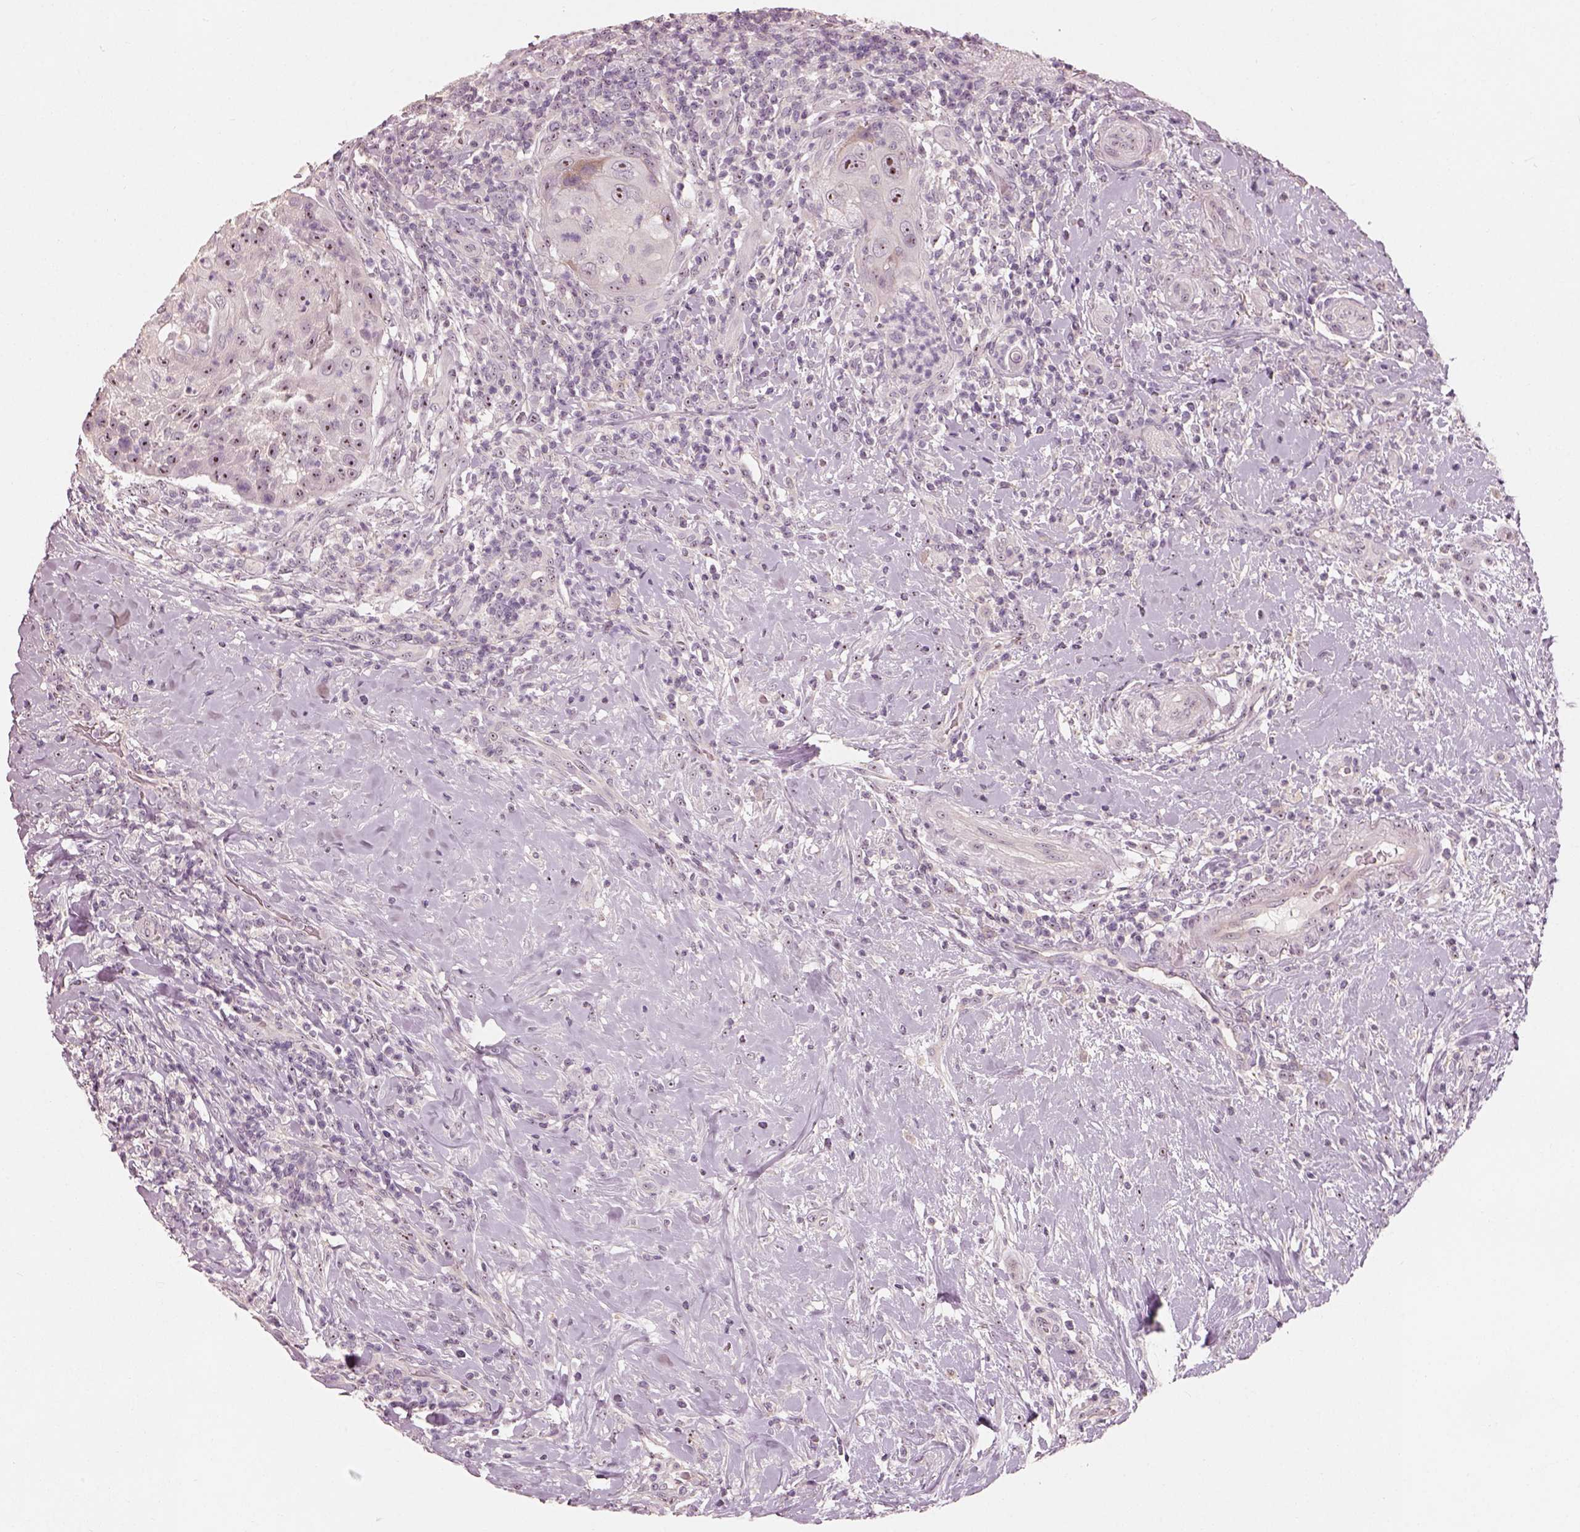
{"staining": {"intensity": "weak", "quantity": ">75%", "location": "nuclear"}, "tissue": "head and neck cancer", "cell_type": "Tumor cells", "image_type": "cancer", "snomed": [{"axis": "morphology", "description": "Squamous cell carcinoma, NOS"}, {"axis": "topography", "description": "Head-Neck"}], "caption": "Approximately >75% of tumor cells in head and neck cancer (squamous cell carcinoma) reveal weak nuclear protein expression as visualized by brown immunohistochemical staining.", "gene": "CDS1", "patient": {"sex": "male", "age": 69}}